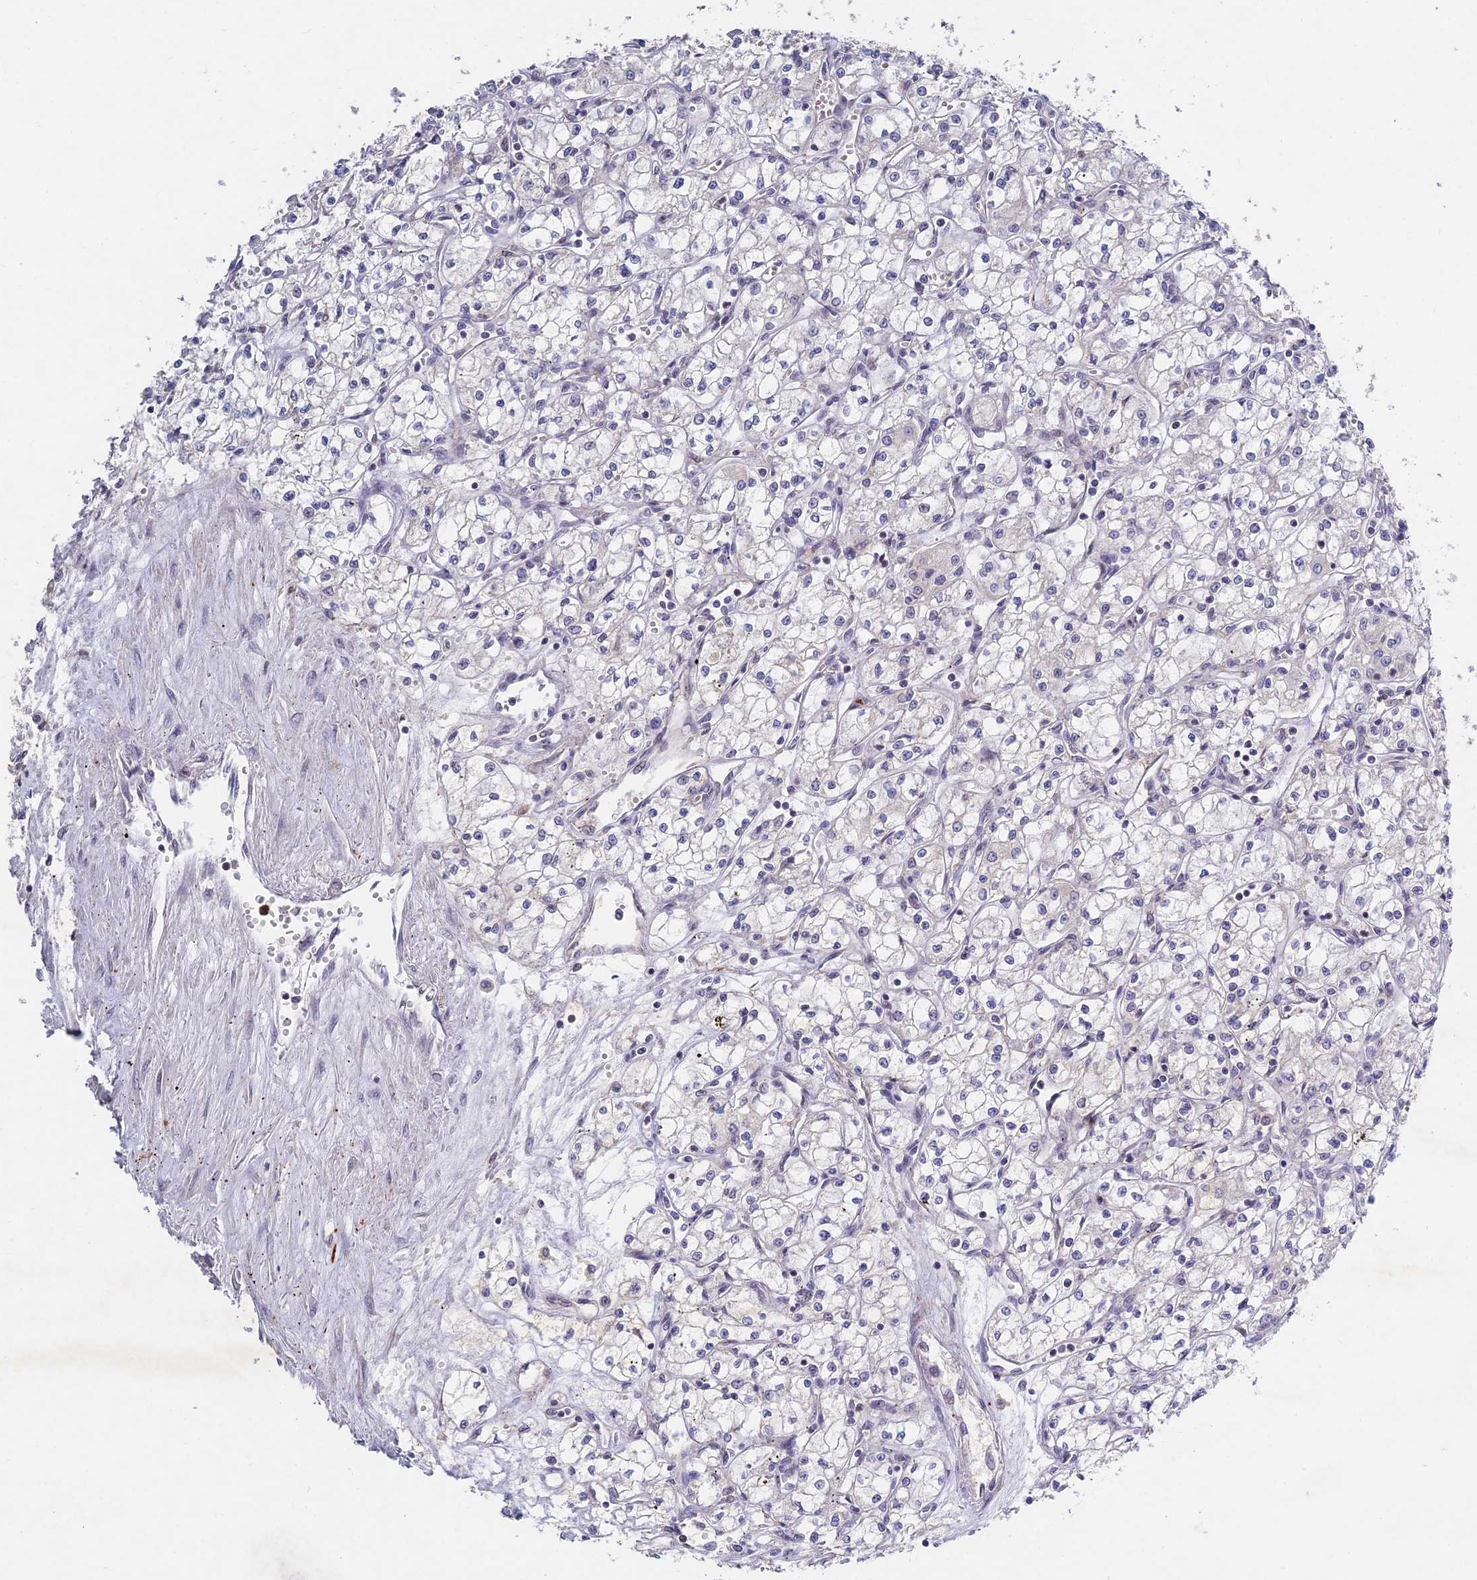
{"staining": {"intensity": "negative", "quantity": "none", "location": "none"}, "tissue": "renal cancer", "cell_type": "Tumor cells", "image_type": "cancer", "snomed": [{"axis": "morphology", "description": "Adenocarcinoma, NOS"}, {"axis": "topography", "description": "Kidney"}], "caption": "Tumor cells are negative for brown protein staining in adenocarcinoma (renal).", "gene": "RAVER1", "patient": {"sex": "male", "age": 59}}